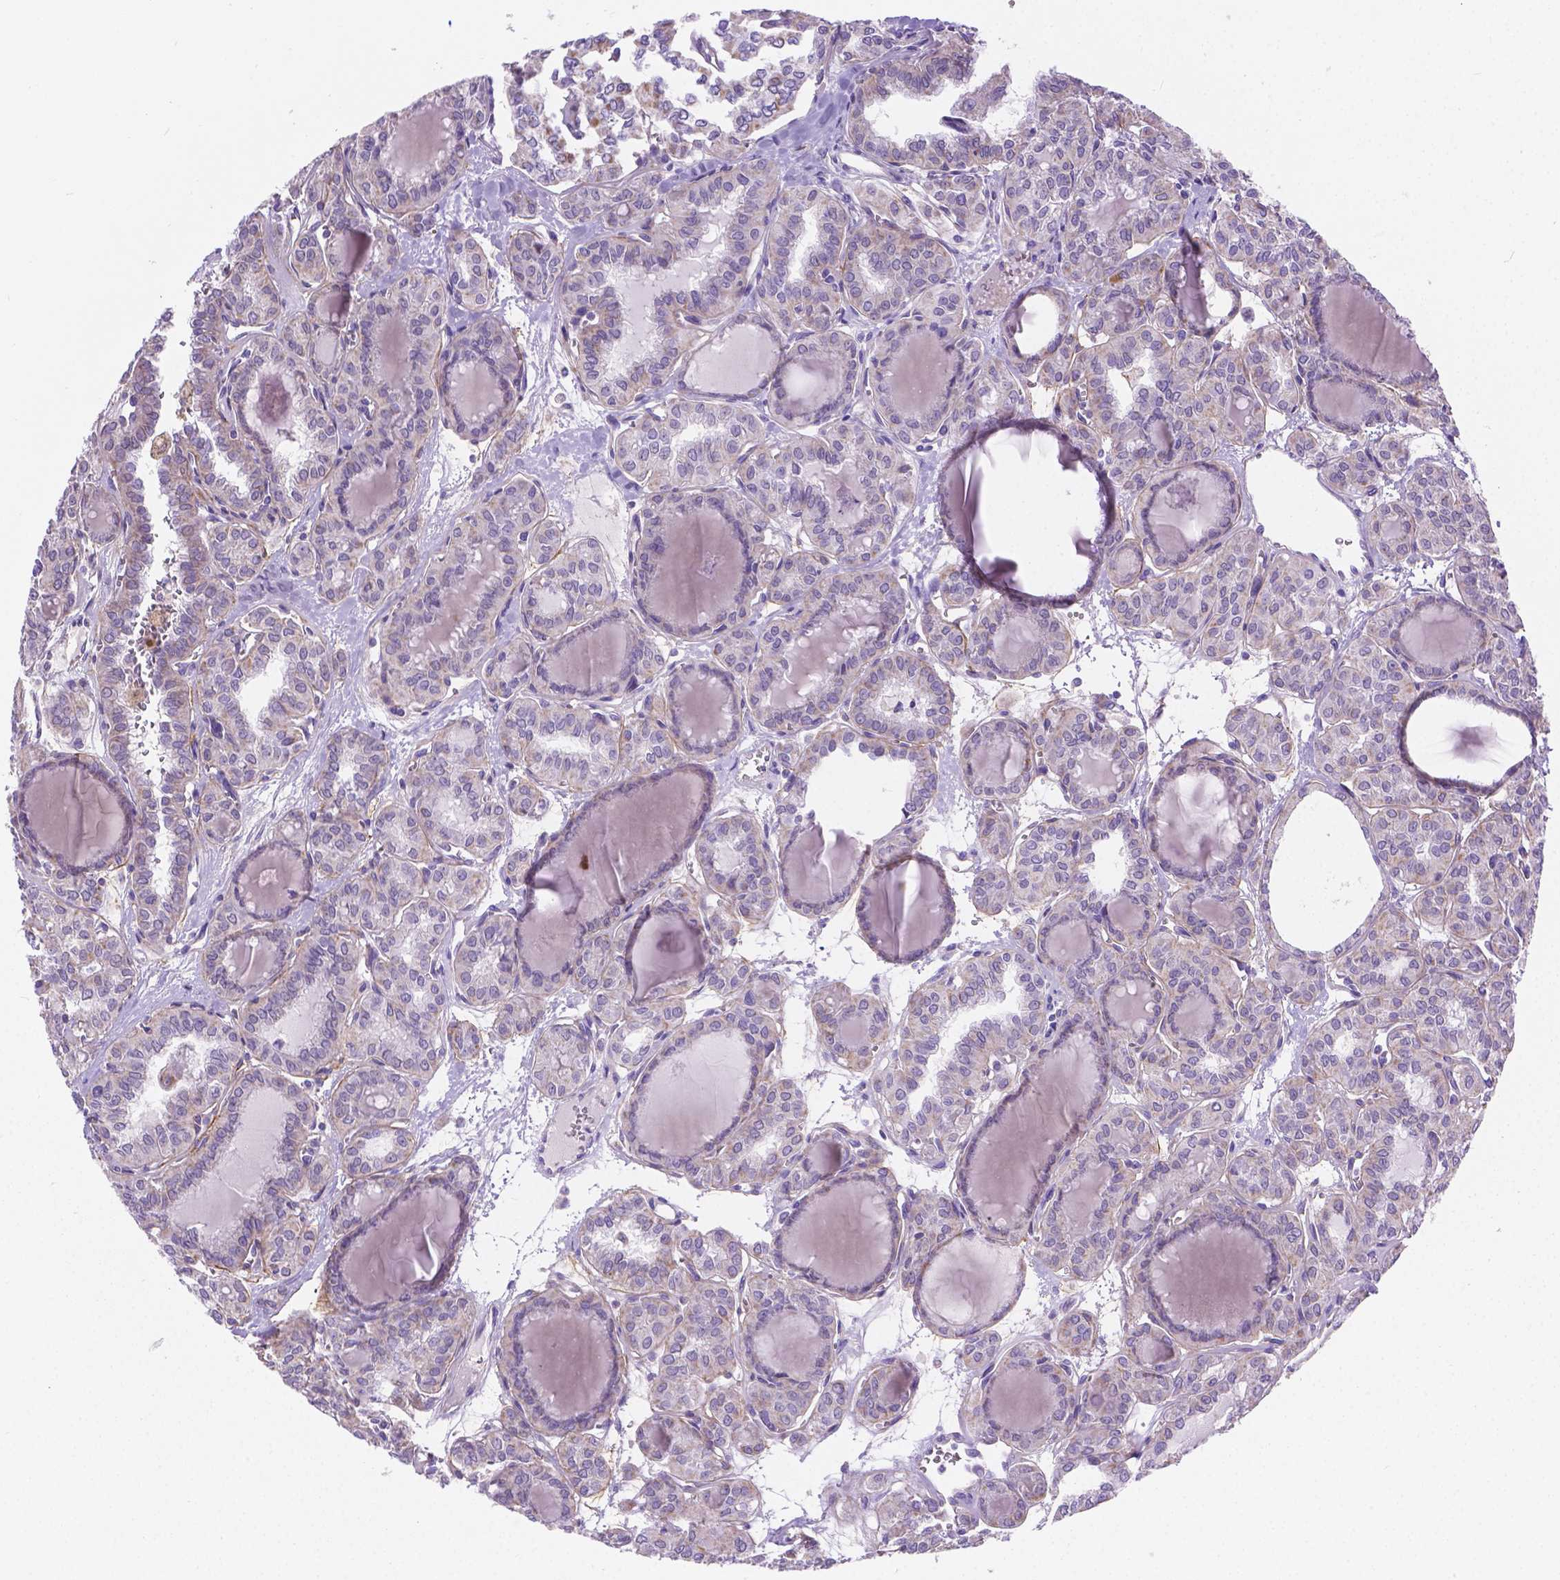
{"staining": {"intensity": "negative", "quantity": "none", "location": "none"}, "tissue": "thyroid cancer", "cell_type": "Tumor cells", "image_type": "cancer", "snomed": [{"axis": "morphology", "description": "Papillary adenocarcinoma, NOS"}, {"axis": "topography", "description": "Thyroid gland"}], "caption": "DAB (3,3'-diaminobenzidine) immunohistochemical staining of papillary adenocarcinoma (thyroid) demonstrates no significant positivity in tumor cells. Brightfield microscopy of IHC stained with DAB (brown) and hematoxylin (blue), captured at high magnification.", "gene": "CSPG5", "patient": {"sex": "female", "age": 41}}